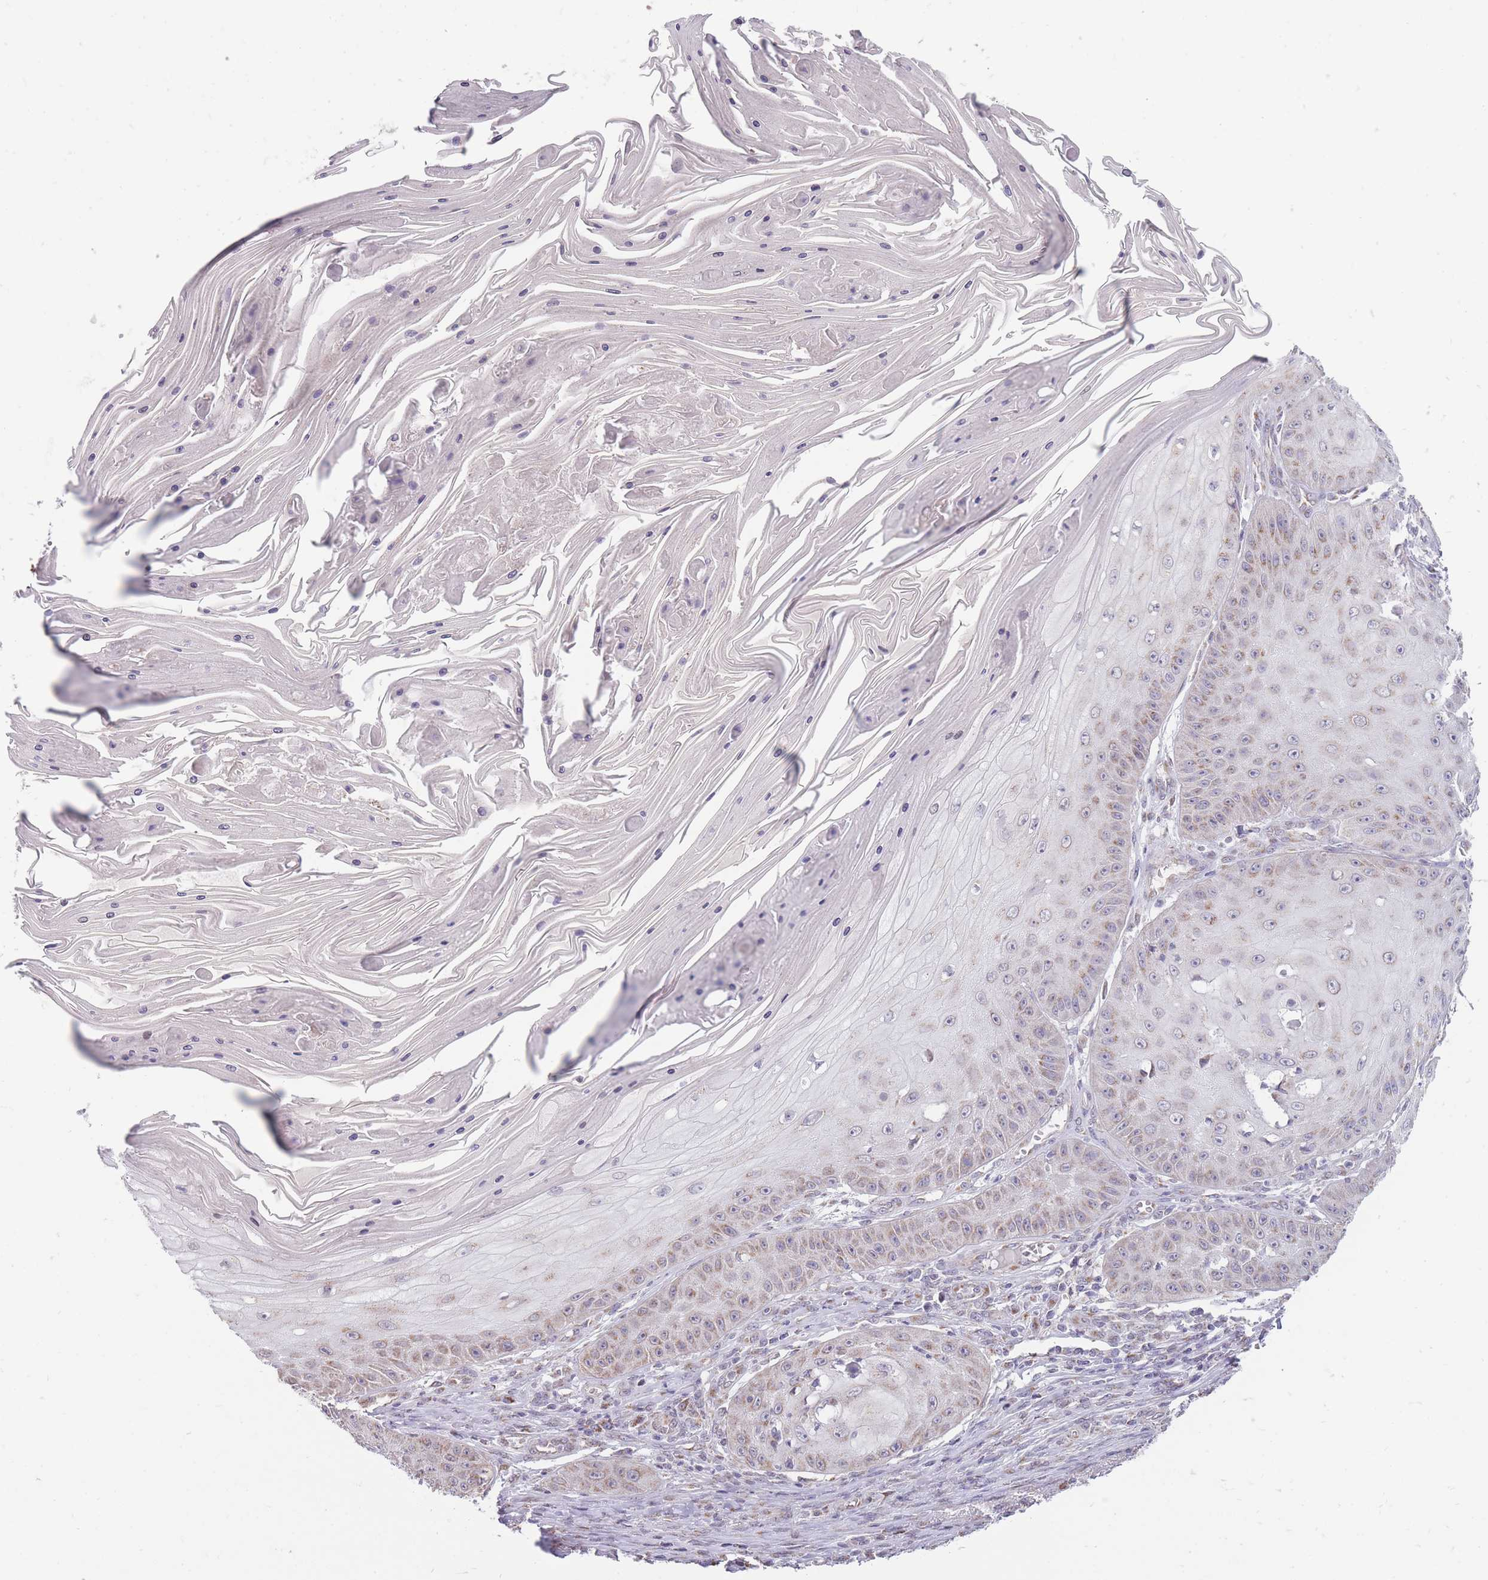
{"staining": {"intensity": "weak", "quantity": "<25%", "location": "cytoplasmic/membranous"}, "tissue": "skin cancer", "cell_type": "Tumor cells", "image_type": "cancer", "snomed": [{"axis": "morphology", "description": "Squamous cell carcinoma, NOS"}, {"axis": "topography", "description": "Skin"}], "caption": "Tumor cells are negative for brown protein staining in squamous cell carcinoma (skin).", "gene": "NELL1", "patient": {"sex": "male", "age": 70}}